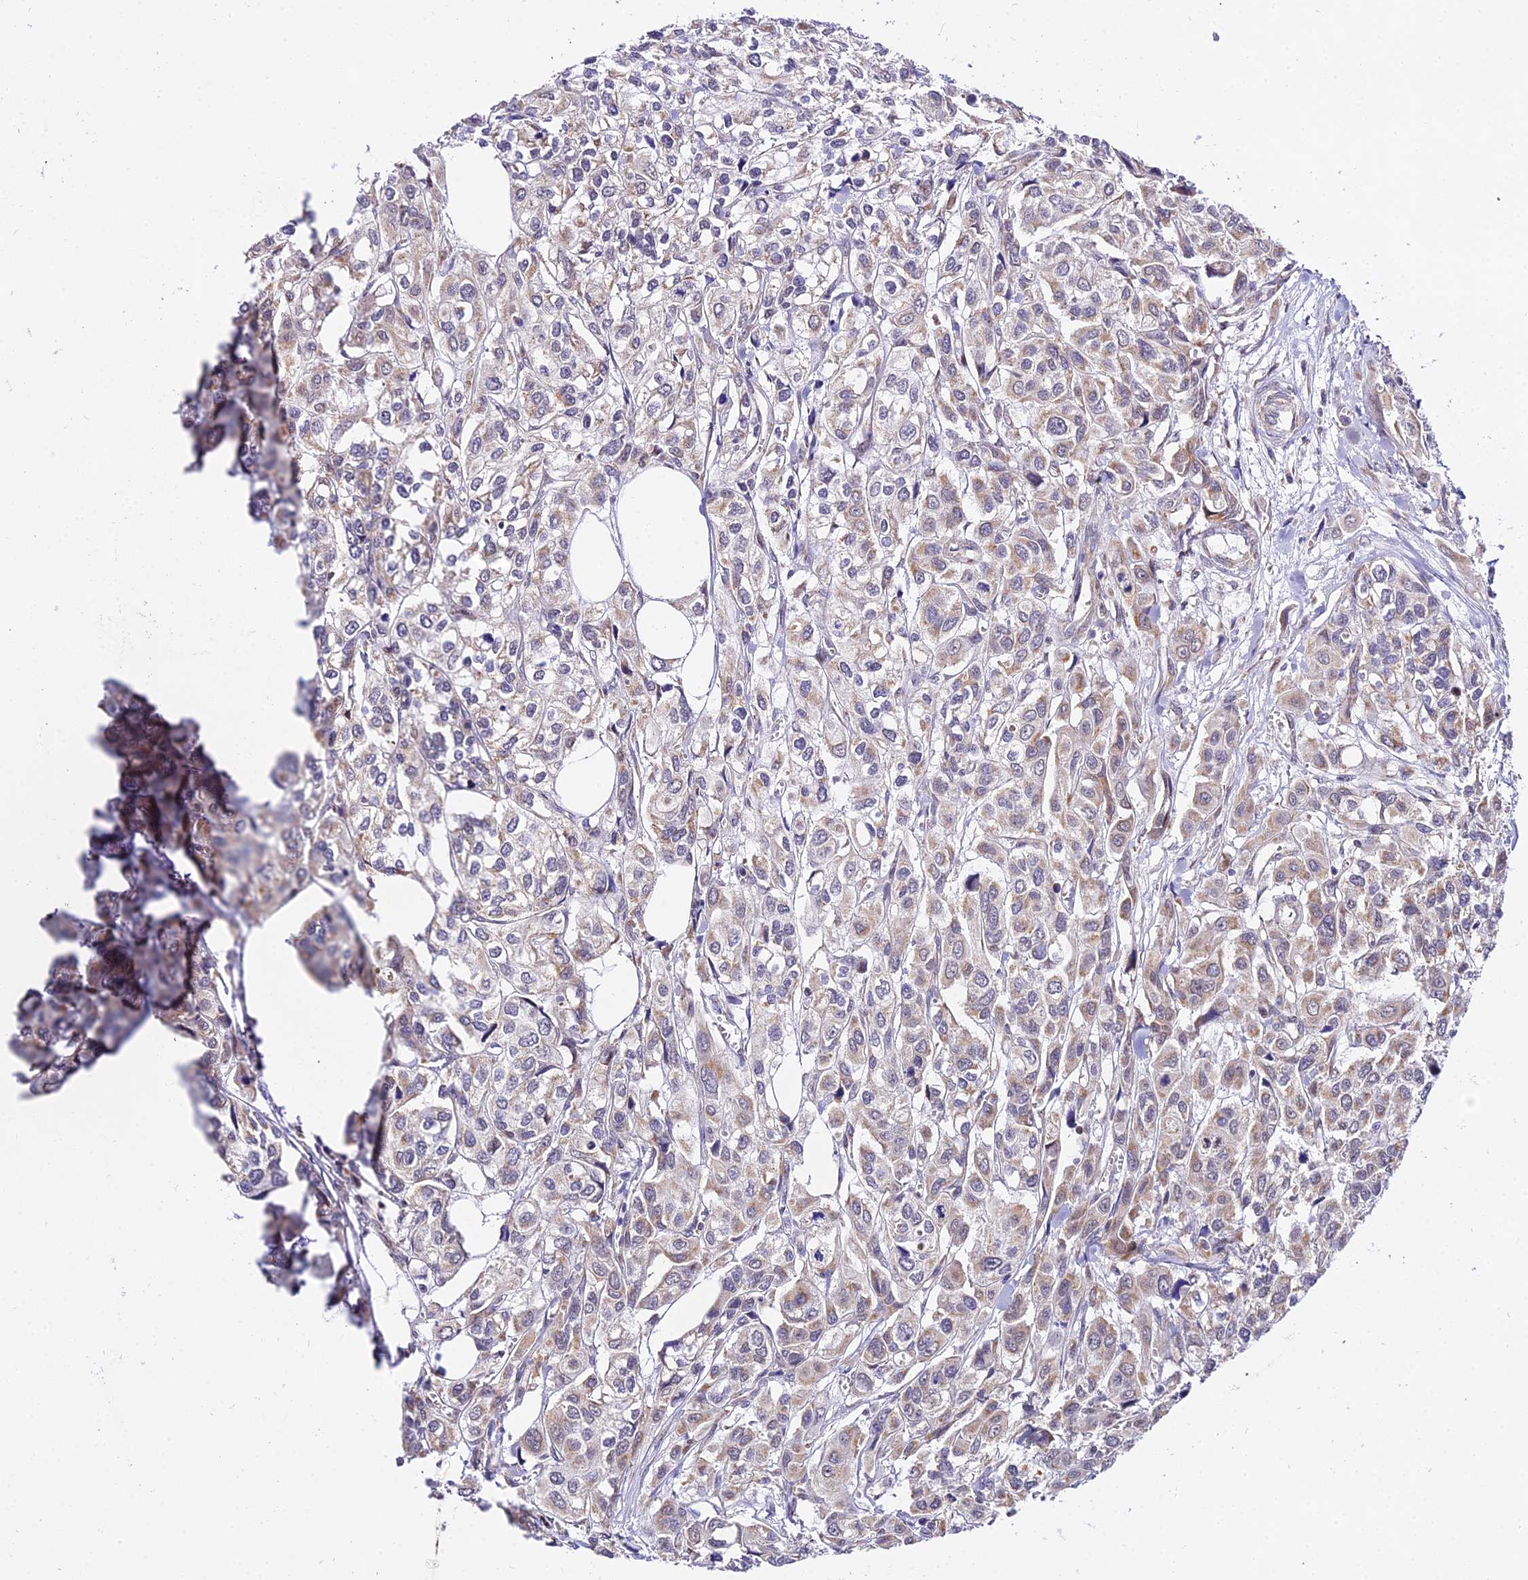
{"staining": {"intensity": "weak", "quantity": "25%-75%", "location": "cytoplasmic/membranous"}, "tissue": "urothelial cancer", "cell_type": "Tumor cells", "image_type": "cancer", "snomed": [{"axis": "morphology", "description": "Urothelial carcinoma, High grade"}, {"axis": "topography", "description": "Urinary bladder"}], "caption": "Approximately 25%-75% of tumor cells in high-grade urothelial carcinoma display weak cytoplasmic/membranous protein positivity as visualized by brown immunohistochemical staining.", "gene": "ATP5PB", "patient": {"sex": "male", "age": 67}}